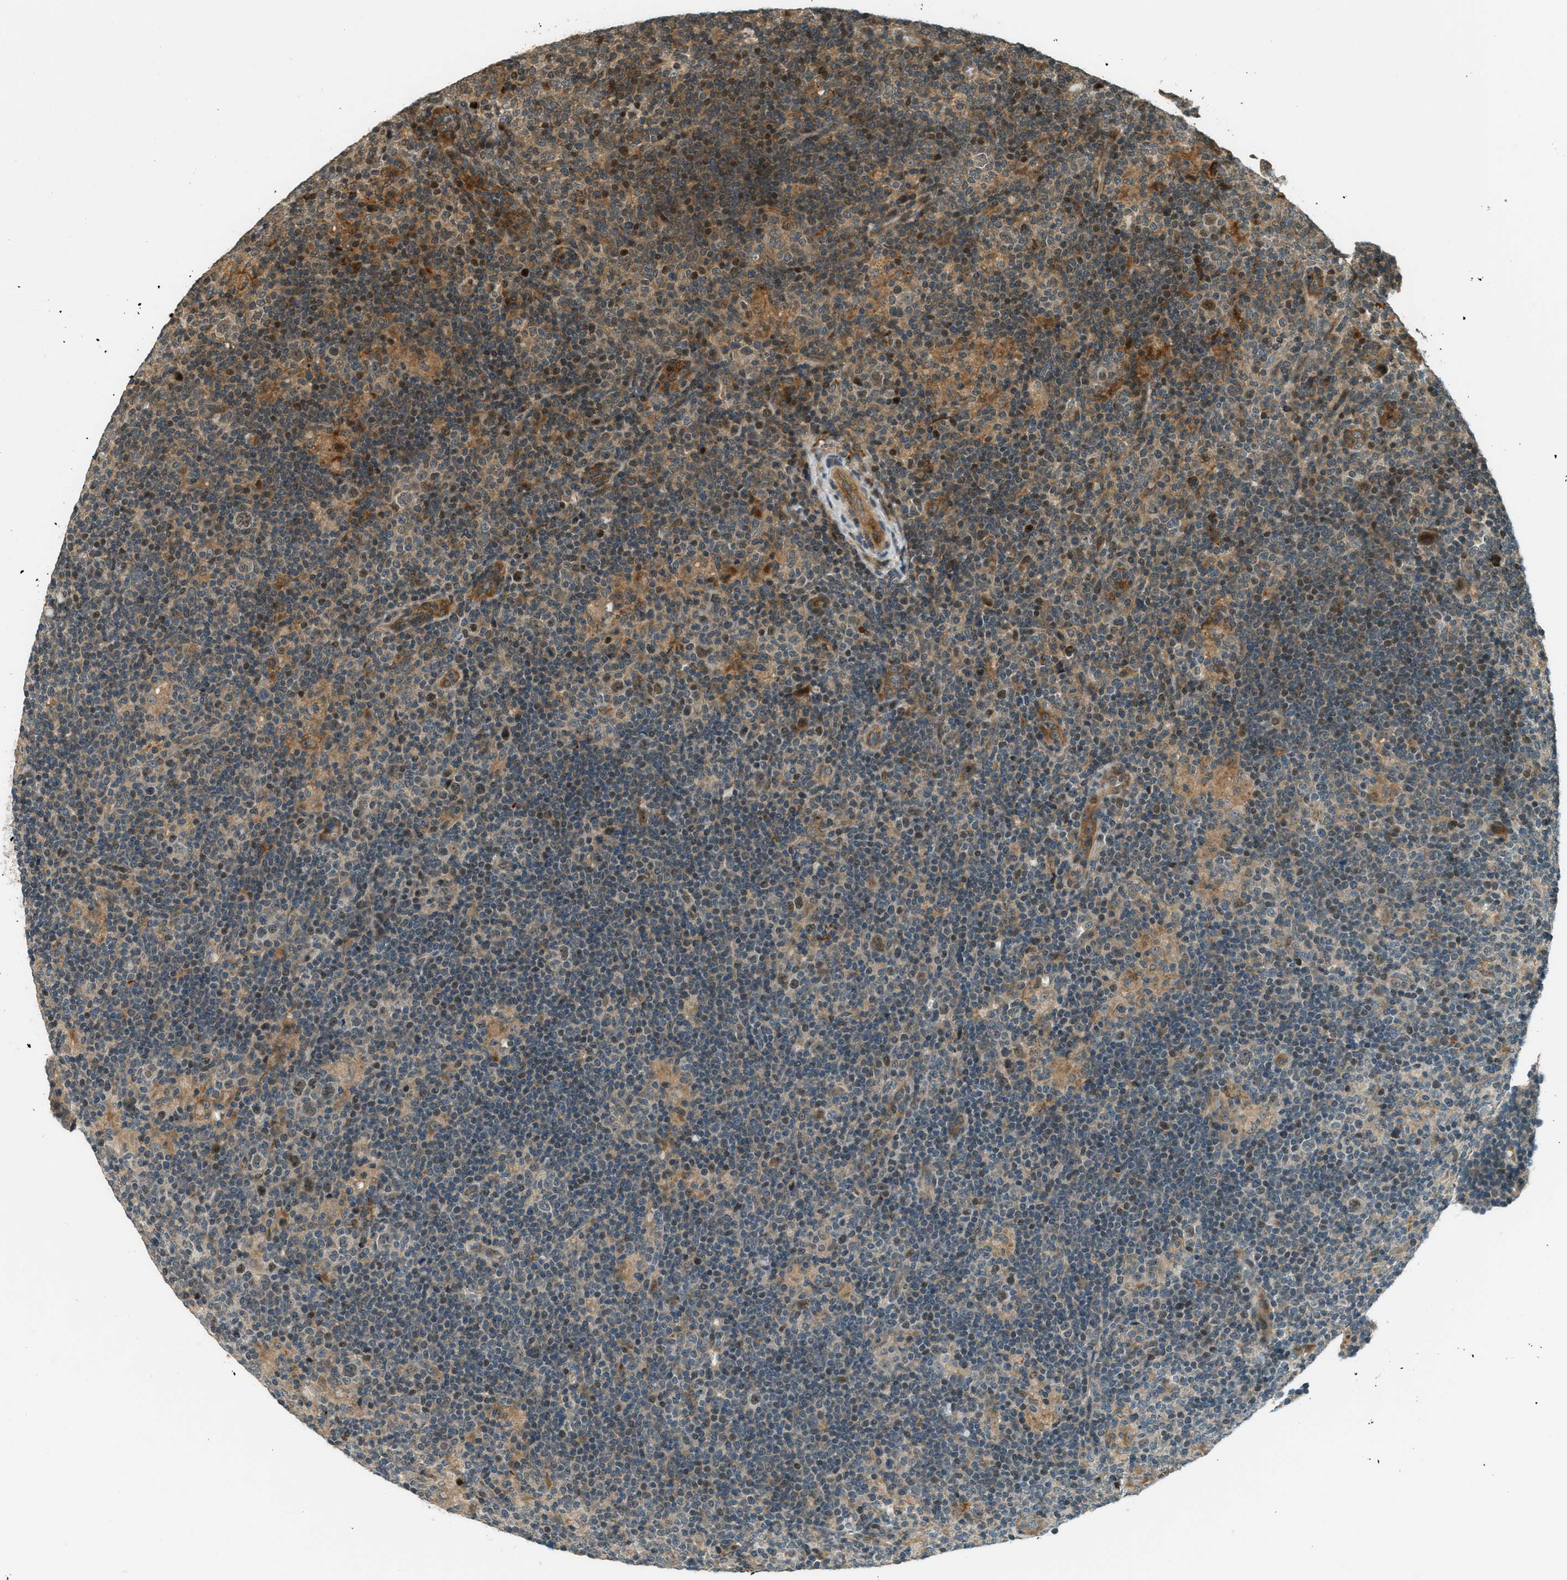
{"staining": {"intensity": "moderate", "quantity": "<25%", "location": "nuclear"}, "tissue": "lymphoma", "cell_type": "Tumor cells", "image_type": "cancer", "snomed": [{"axis": "morphology", "description": "Hodgkin's disease, NOS"}, {"axis": "topography", "description": "Lymph node"}], "caption": "Hodgkin's disease stained with a protein marker displays moderate staining in tumor cells.", "gene": "PTPN23", "patient": {"sex": "female", "age": 57}}